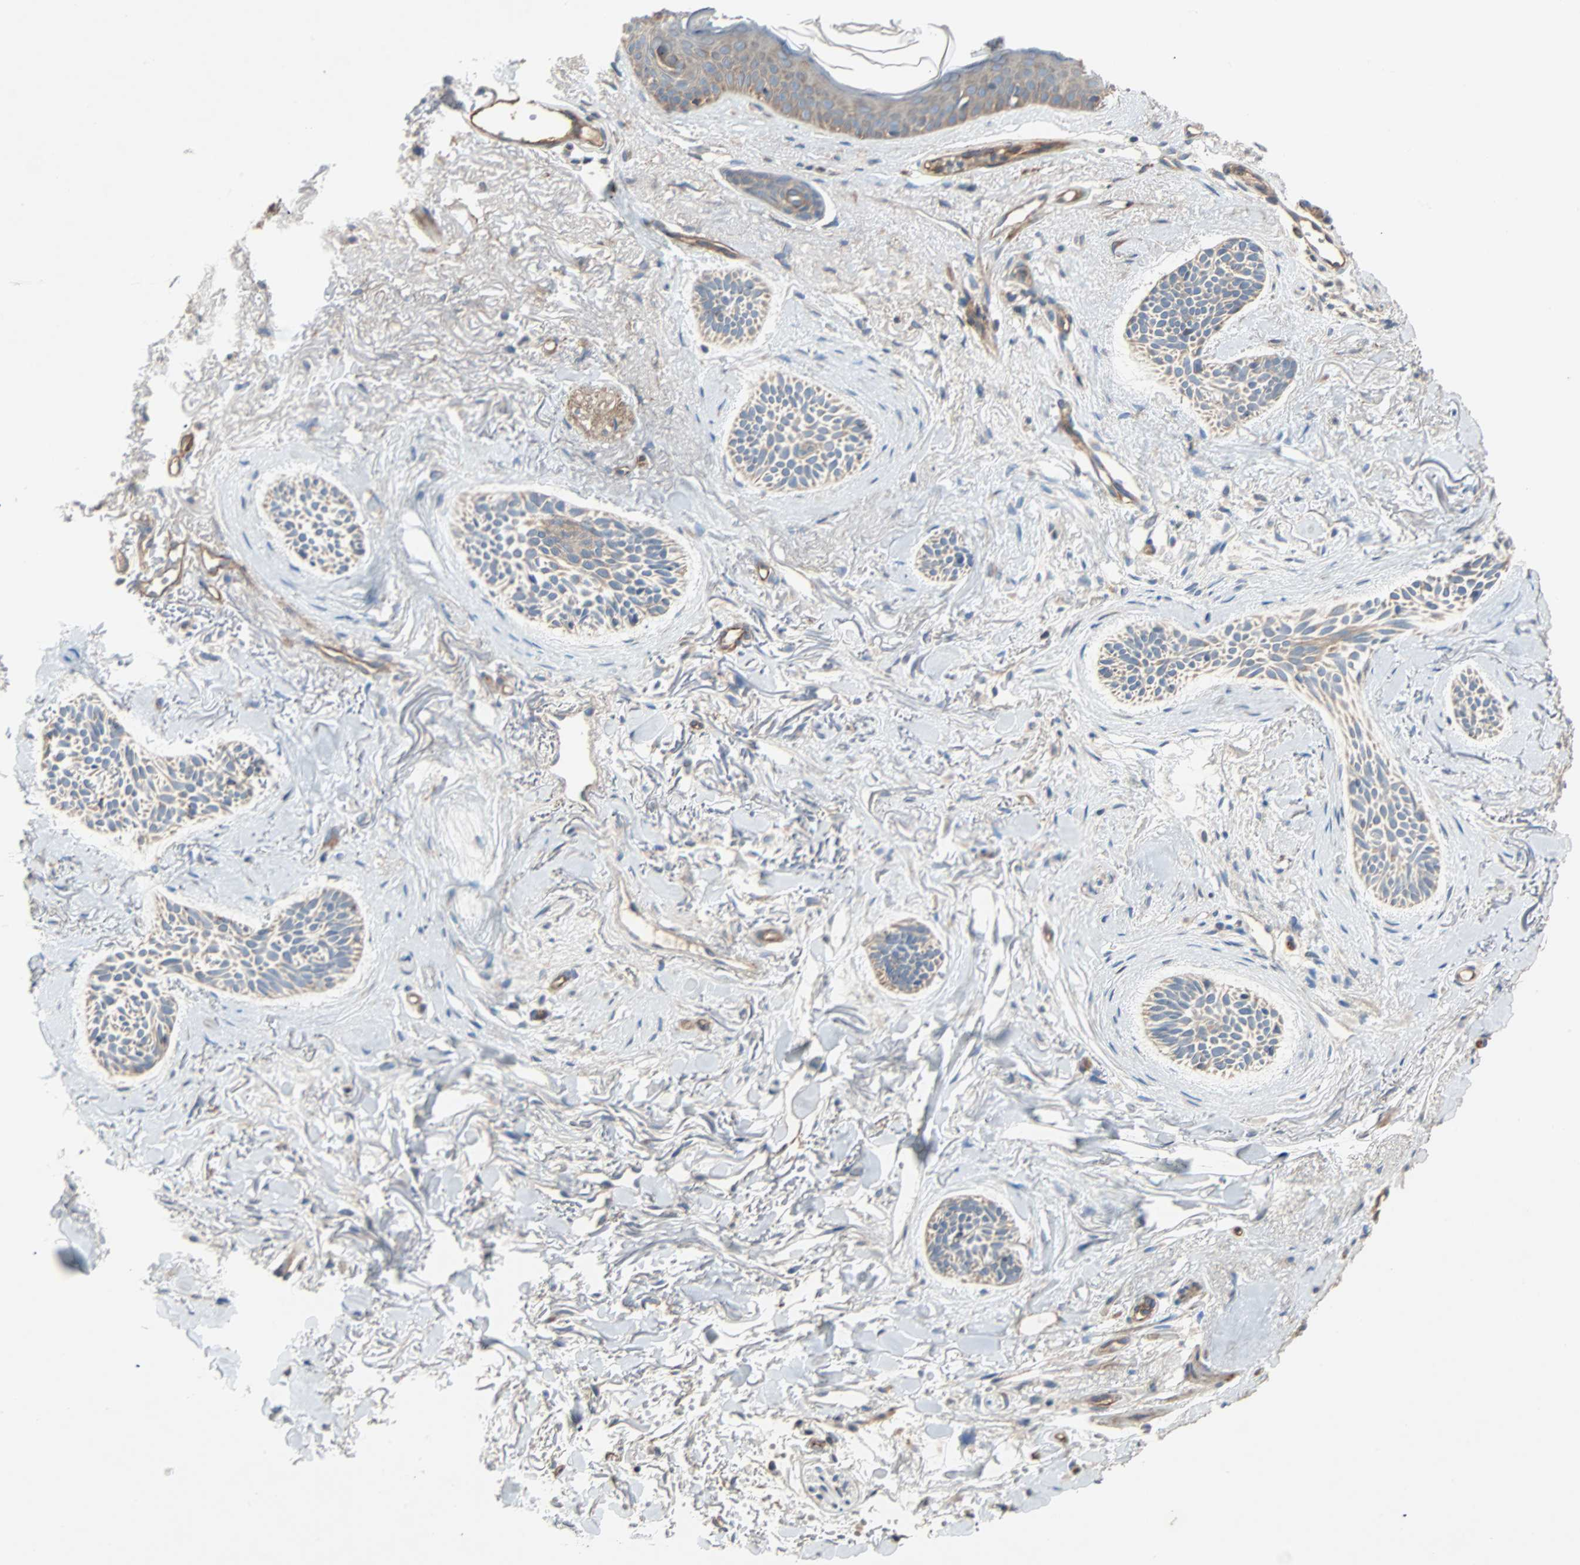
{"staining": {"intensity": "weak", "quantity": ">75%", "location": "cytoplasmic/membranous"}, "tissue": "skin cancer", "cell_type": "Tumor cells", "image_type": "cancer", "snomed": [{"axis": "morphology", "description": "Normal tissue, NOS"}, {"axis": "morphology", "description": "Basal cell carcinoma"}, {"axis": "topography", "description": "Skin"}], "caption": "Human basal cell carcinoma (skin) stained with a protein marker displays weak staining in tumor cells.", "gene": "XYLT1", "patient": {"sex": "female", "age": 84}}